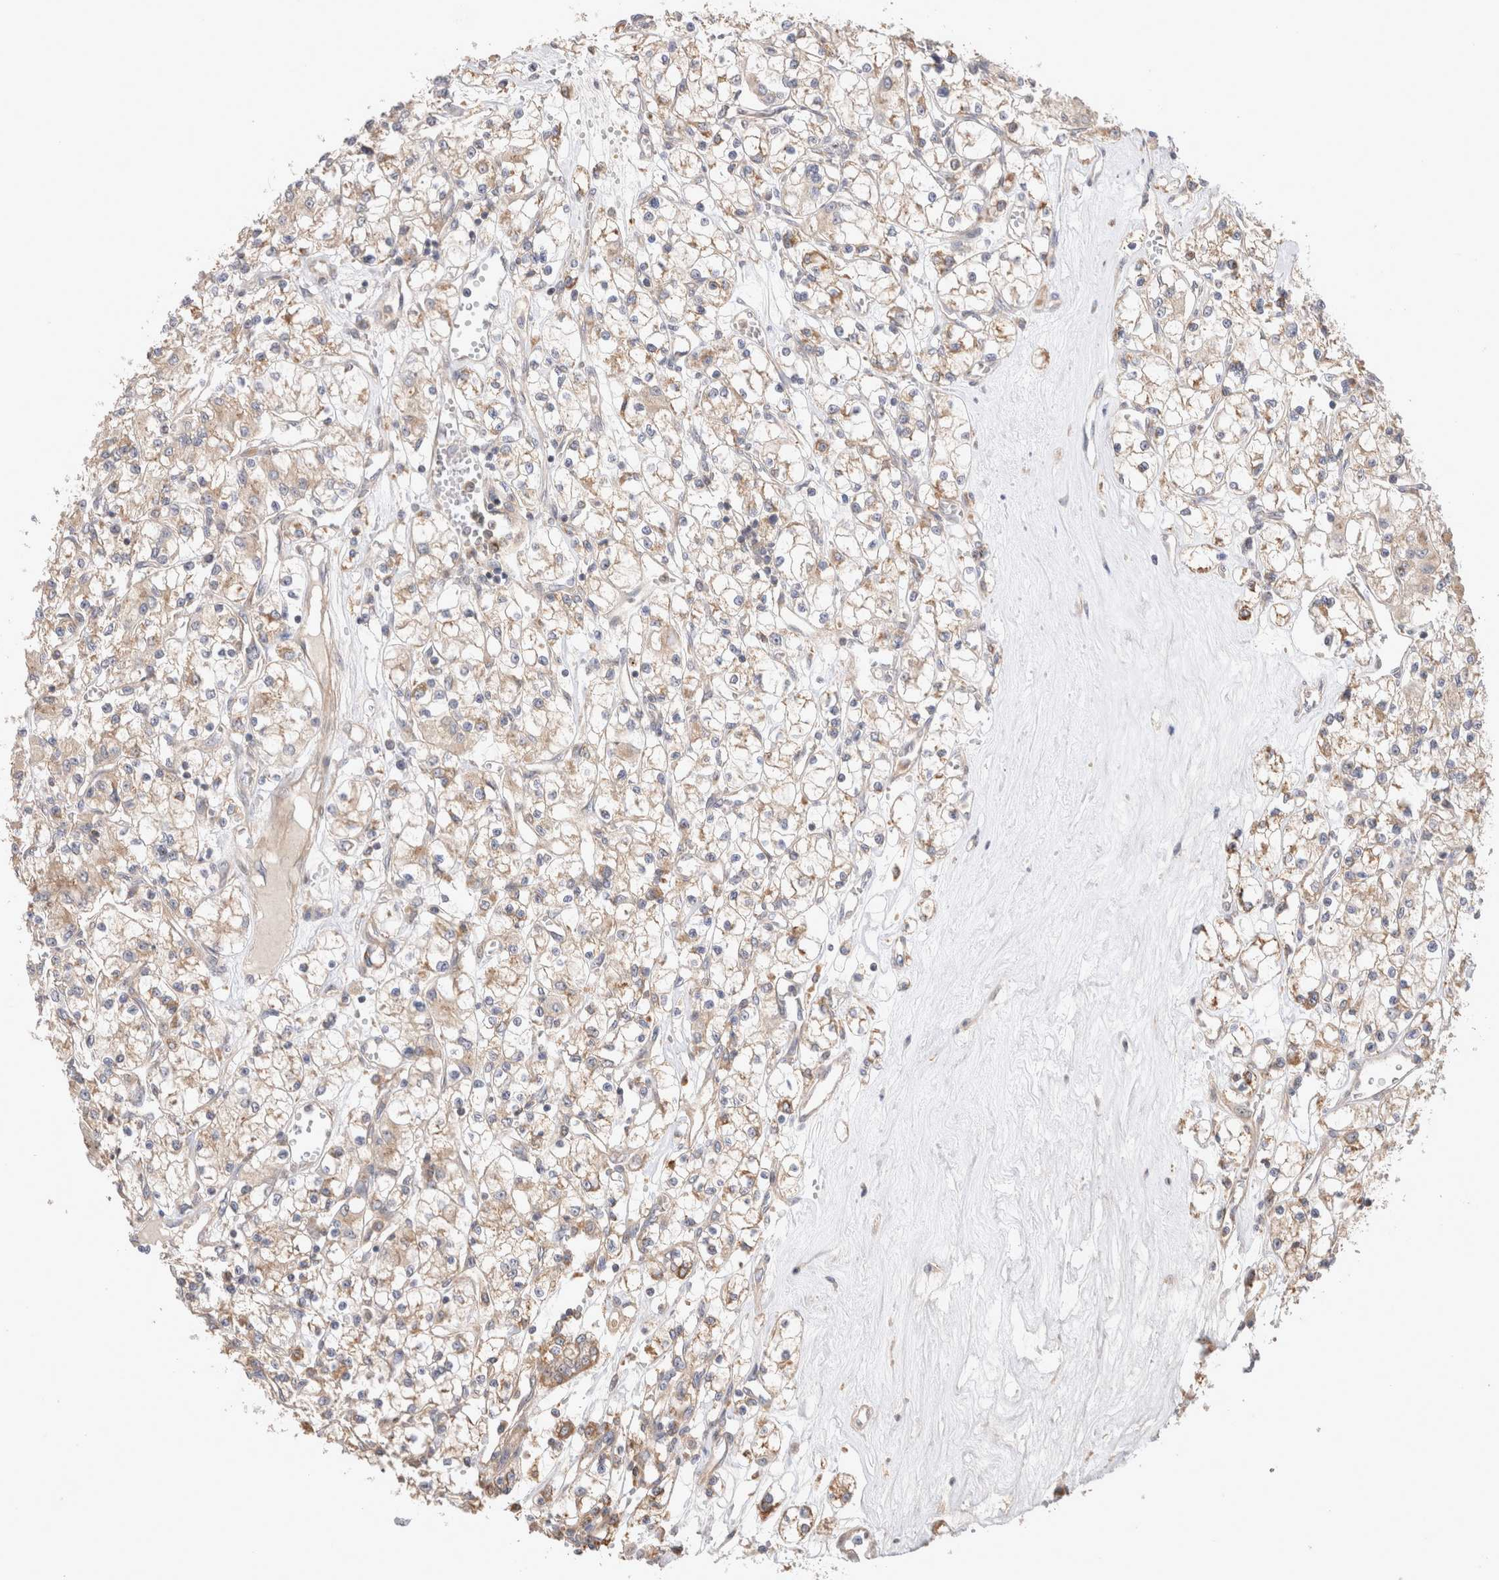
{"staining": {"intensity": "weak", "quantity": ">75%", "location": "cytoplasmic/membranous"}, "tissue": "renal cancer", "cell_type": "Tumor cells", "image_type": "cancer", "snomed": [{"axis": "morphology", "description": "Adenocarcinoma, NOS"}, {"axis": "topography", "description": "Kidney"}], "caption": "The photomicrograph shows a brown stain indicating the presence of a protein in the cytoplasmic/membranous of tumor cells in adenocarcinoma (renal). The staining was performed using DAB, with brown indicating positive protein expression. Nuclei are stained blue with hematoxylin.", "gene": "VPS28", "patient": {"sex": "female", "age": 59}}